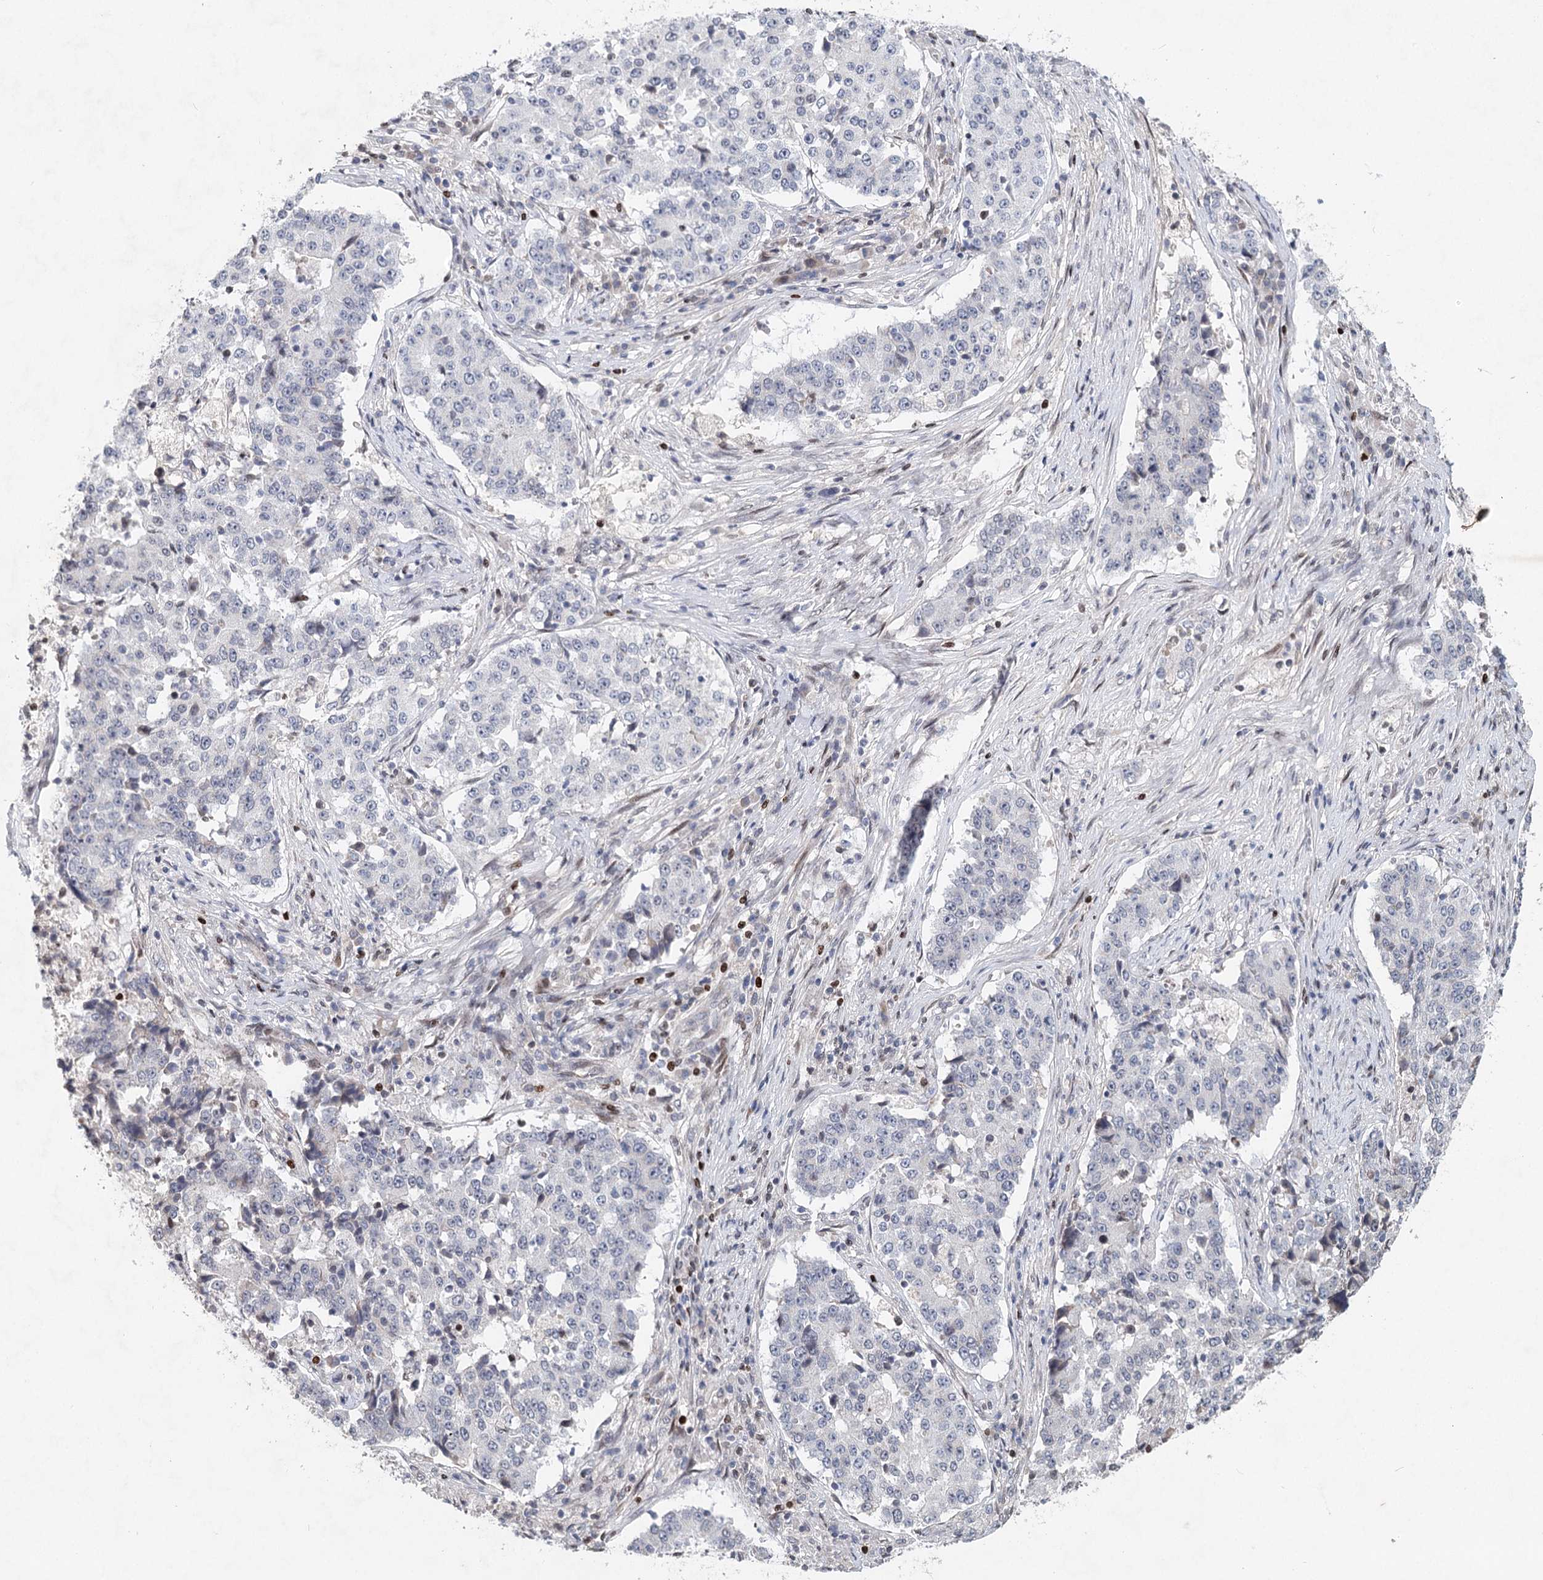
{"staining": {"intensity": "negative", "quantity": "none", "location": "none"}, "tissue": "stomach cancer", "cell_type": "Tumor cells", "image_type": "cancer", "snomed": [{"axis": "morphology", "description": "Adenocarcinoma, NOS"}, {"axis": "topography", "description": "Stomach"}], "caption": "Photomicrograph shows no protein expression in tumor cells of adenocarcinoma (stomach) tissue. The staining was performed using DAB to visualize the protein expression in brown, while the nuclei were stained in blue with hematoxylin (Magnification: 20x).", "gene": "FRMD4A", "patient": {"sex": "male", "age": 59}}